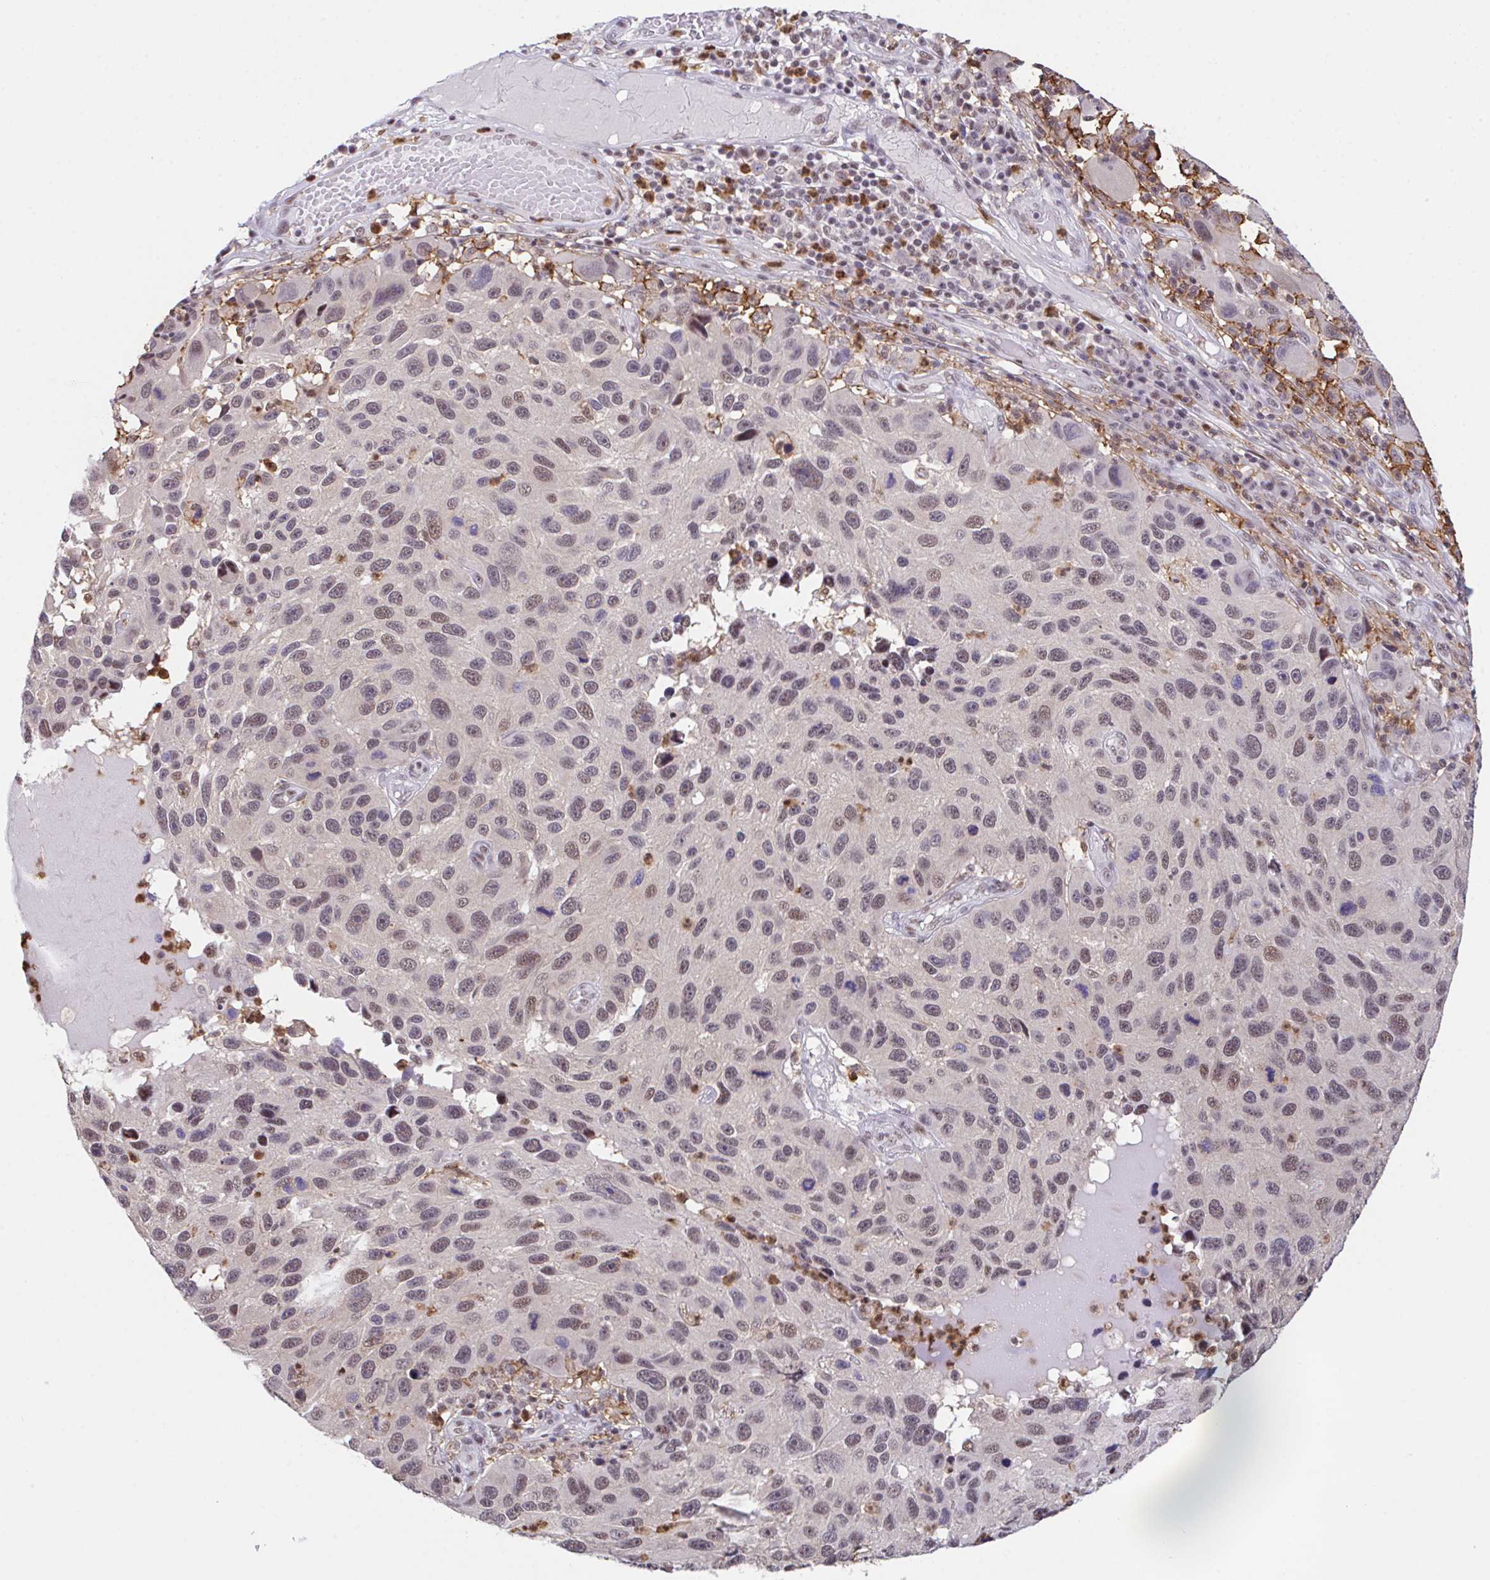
{"staining": {"intensity": "moderate", "quantity": ">75%", "location": "nuclear"}, "tissue": "melanoma", "cell_type": "Tumor cells", "image_type": "cancer", "snomed": [{"axis": "morphology", "description": "Malignant melanoma, NOS"}, {"axis": "topography", "description": "Skin"}], "caption": "IHC photomicrograph of malignant melanoma stained for a protein (brown), which shows medium levels of moderate nuclear expression in approximately >75% of tumor cells.", "gene": "OR6K3", "patient": {"sex": "male", "age": 53}}